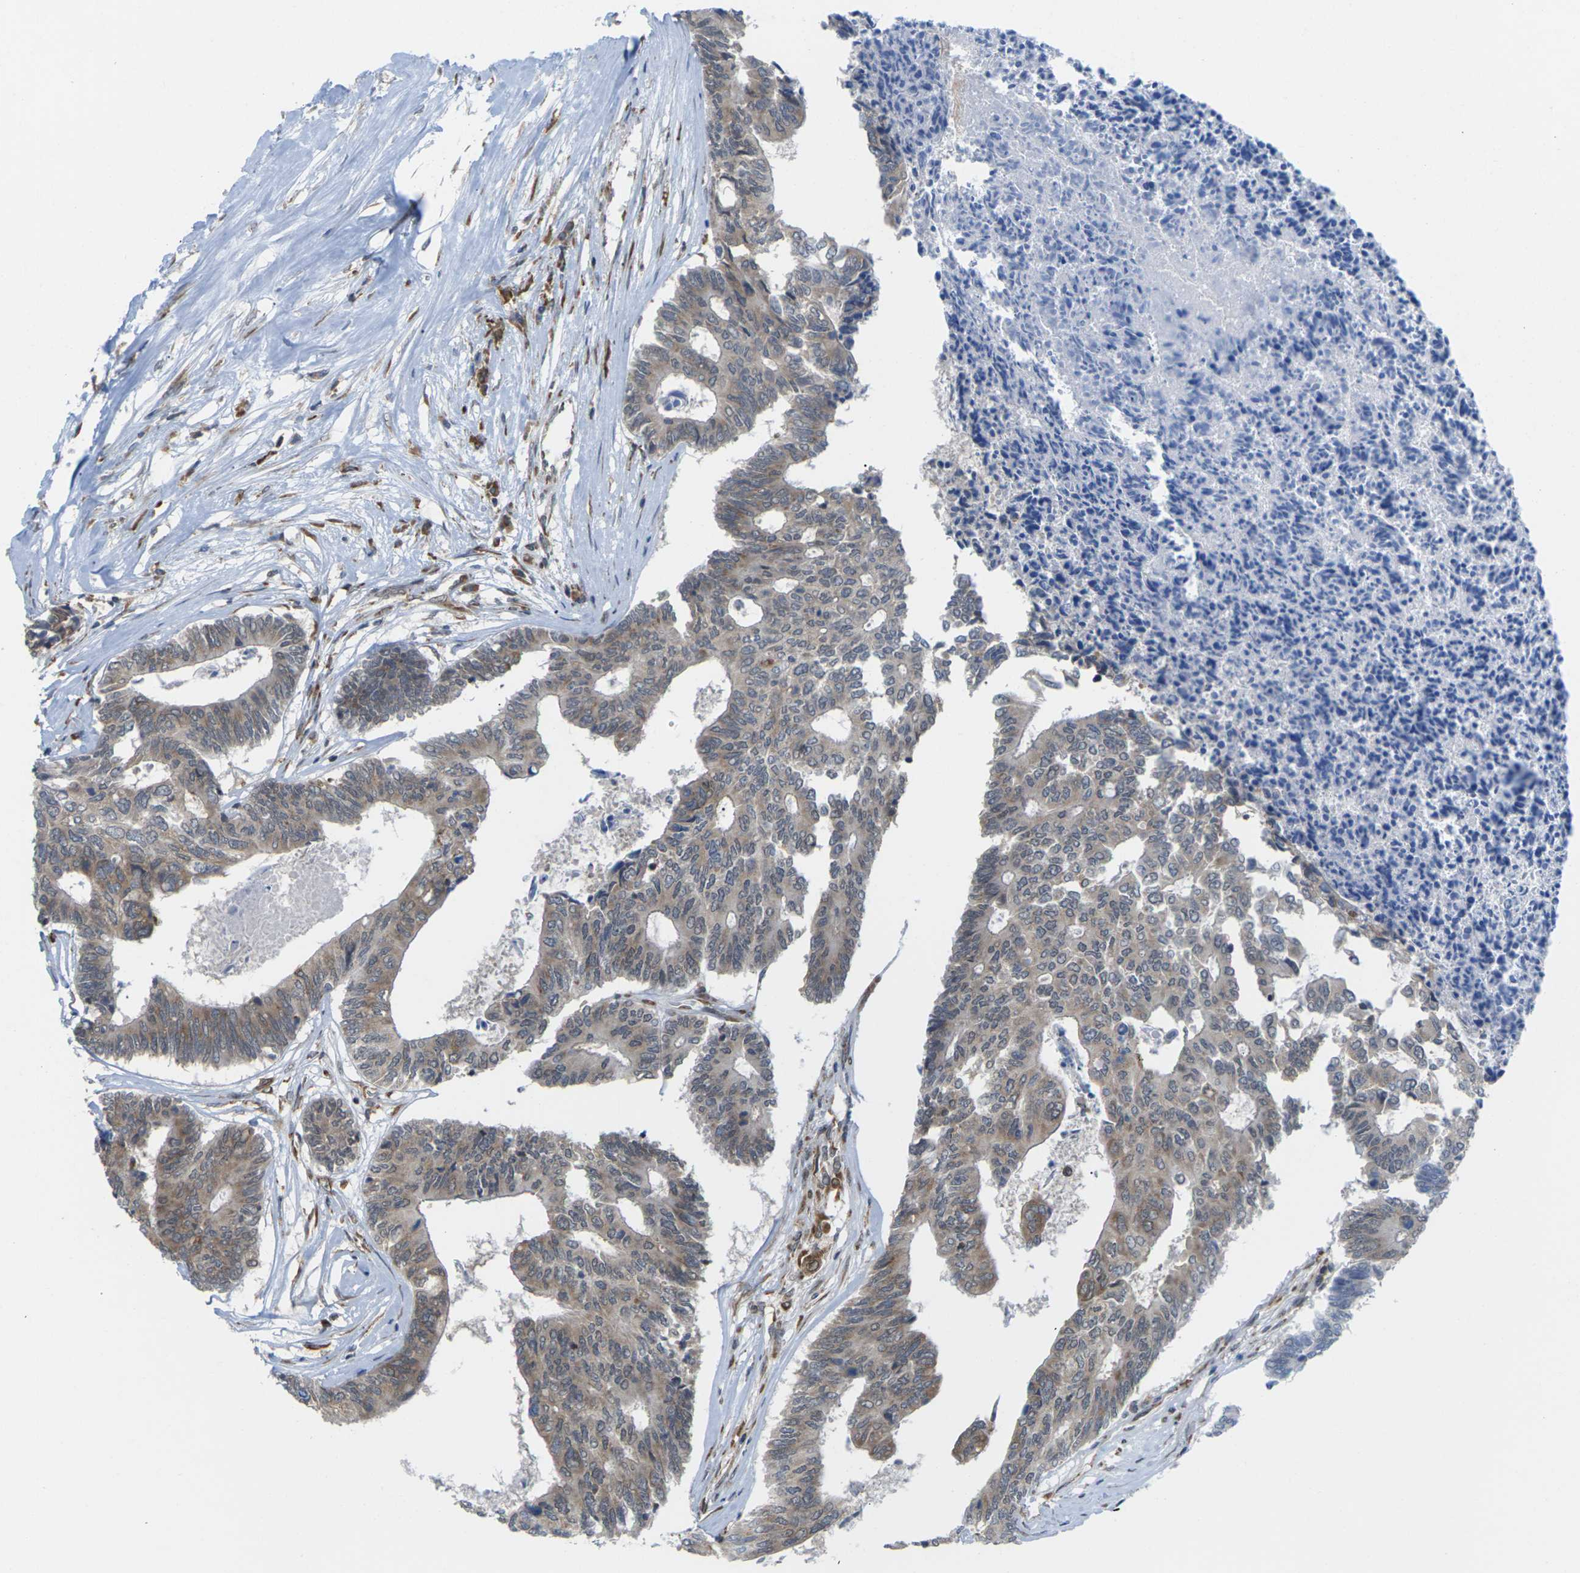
{"staining": {"intensity": "moderate", "quantity": "<25%", "location": "cytoplasmic/membranous"}, "tissue": "colorectal cancer", "cell_type": "Tumor cells", "image_type": "cancer", "snomed": [{"axis": "morphology", "description": "Adenocarcinoma, NOS"}, {"axis": "topography", "description": "Rectum"}], "caption": "Immunohistochemical staining of human colorectal cancer (adenocarcinoma) demonstrates low levels of moderate cytoplasmic/membranous protein positivity in approximately <25% of tumor cells.", "gene": "PDZK1IP1", "patient": {"sex": "male", "age": 63}}